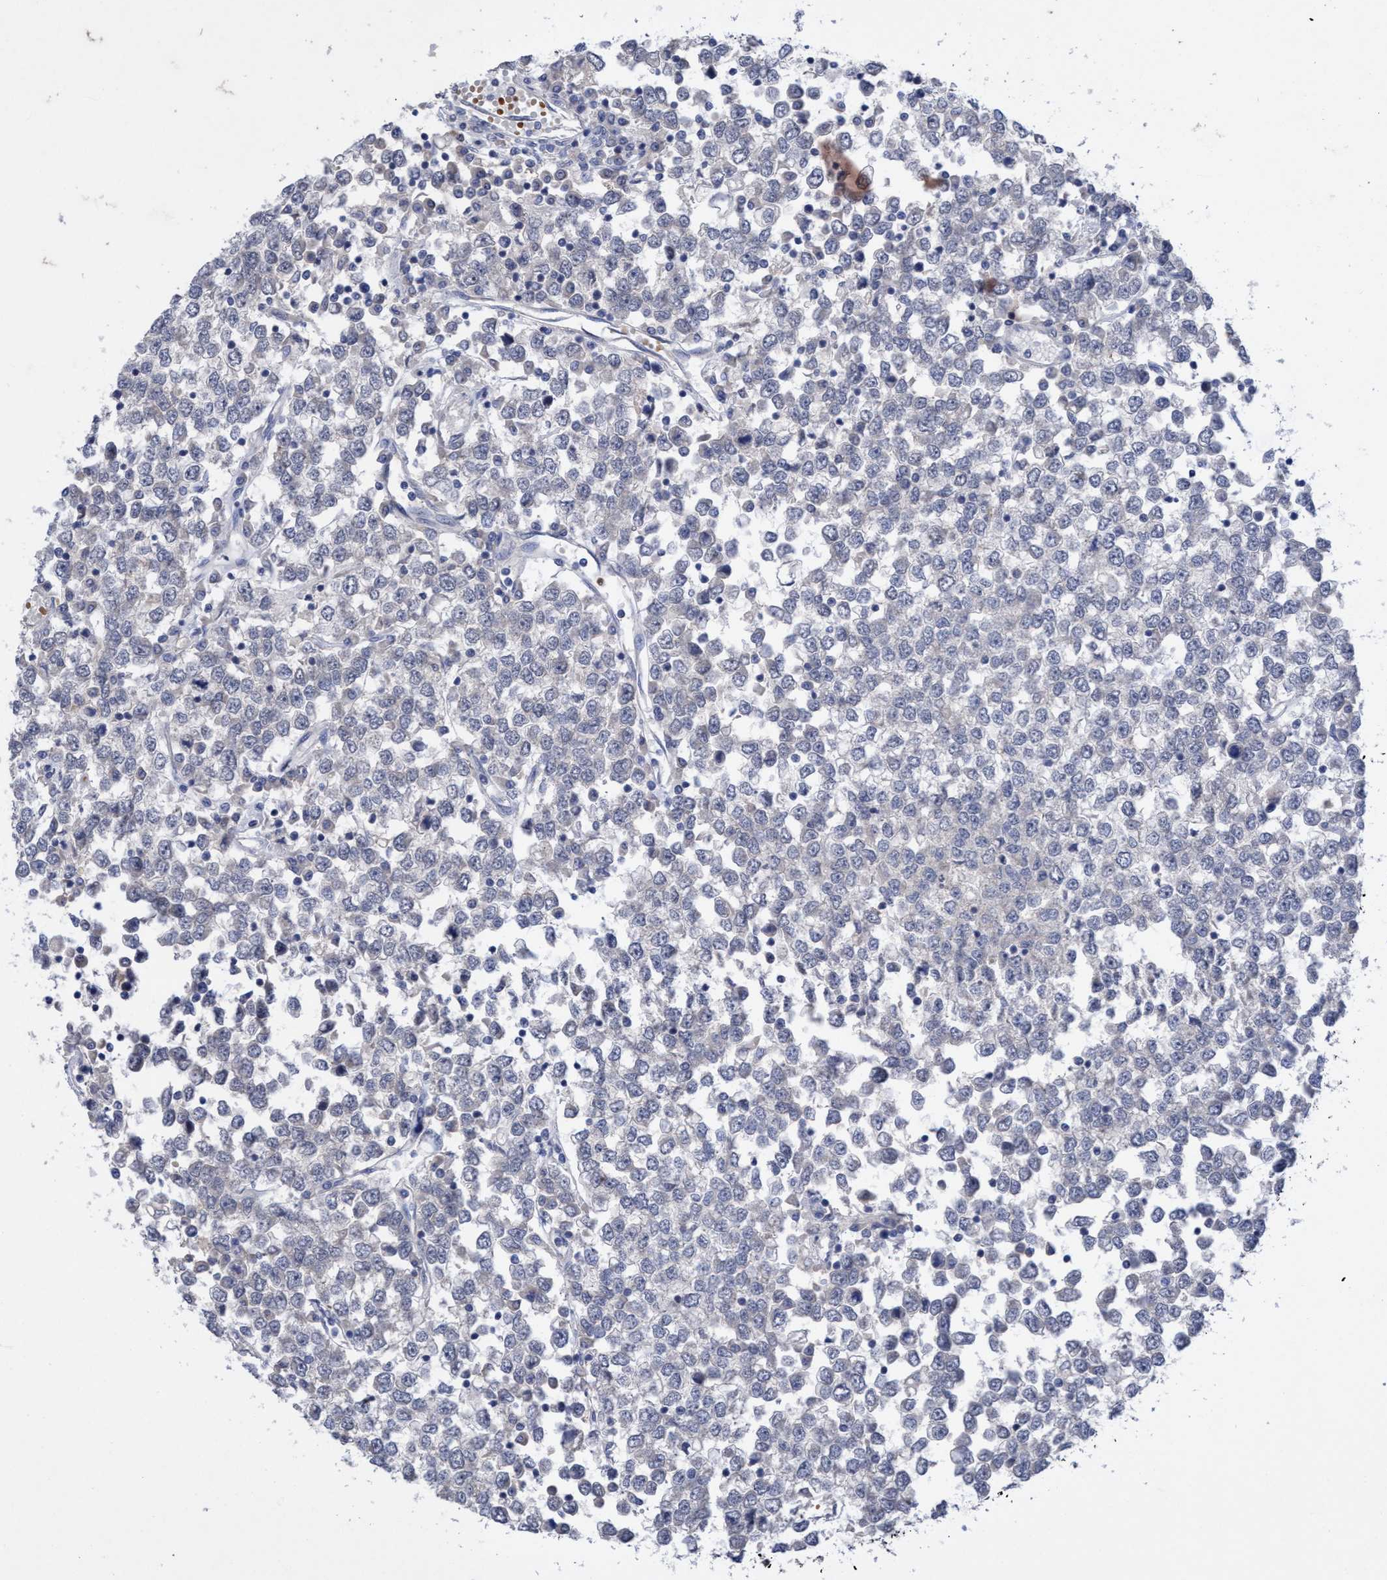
{"staining": {"intensity": "negative", "quantity": "none", "location": "none"}, "tissue": "testis cancer", "cell_type": "Tumor cells", "image_type": "cancer", "snomed": [{"axis": "morphology", "description": "Seminoma, NOS"}, {"axis": "topography", "description": "Testis"}], "caption": "High power microscopy photomicrograph of an IHC image of testis cancer, revealing no significant expression in tumor cells.", "gene": "SEMA4D", "patient": {"sex": "male", "age": 65}}